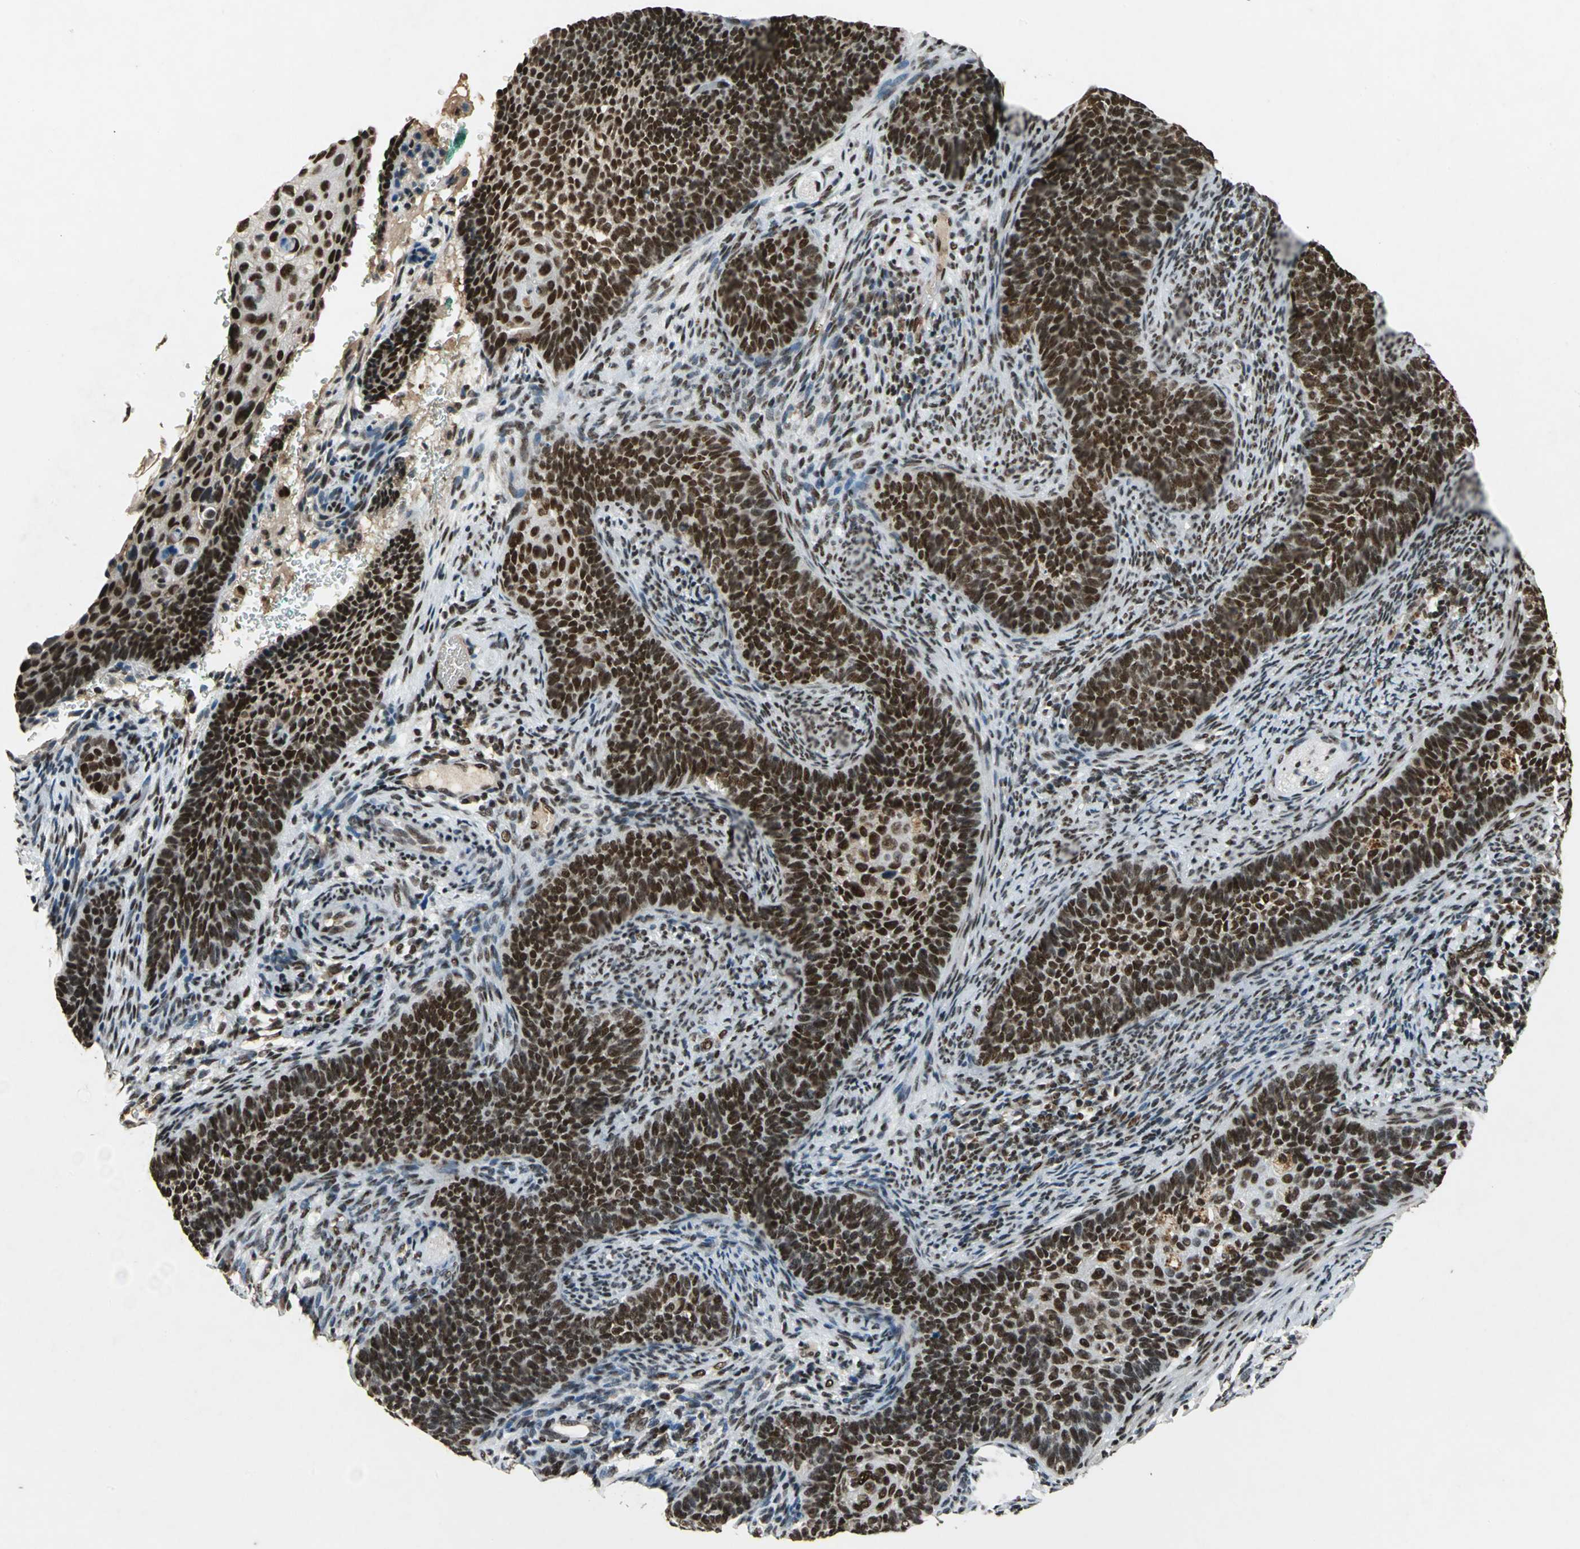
{"staining": {"intensity": "strong", "quantity": ">75%", "location": "nuclear"}, "tissue": "cervical cancer", "cell_type": "Tumor cells", "image_type": "cancer", "snomed": [{"axis": "morphology", "description": "Squamous cell carcinoma, NOS"}, {"axis": "topography", "description": "Cervix"}], "caption": "Protein staining by IHC exhibits strong nuclear staining in about >75% of tumor cells in squamous cell carcinoma (cervical). (IHC, brightfield microscopy, high magnification).", "gene": "MTA2", "patient": {"sex": "female", "age": 33}}